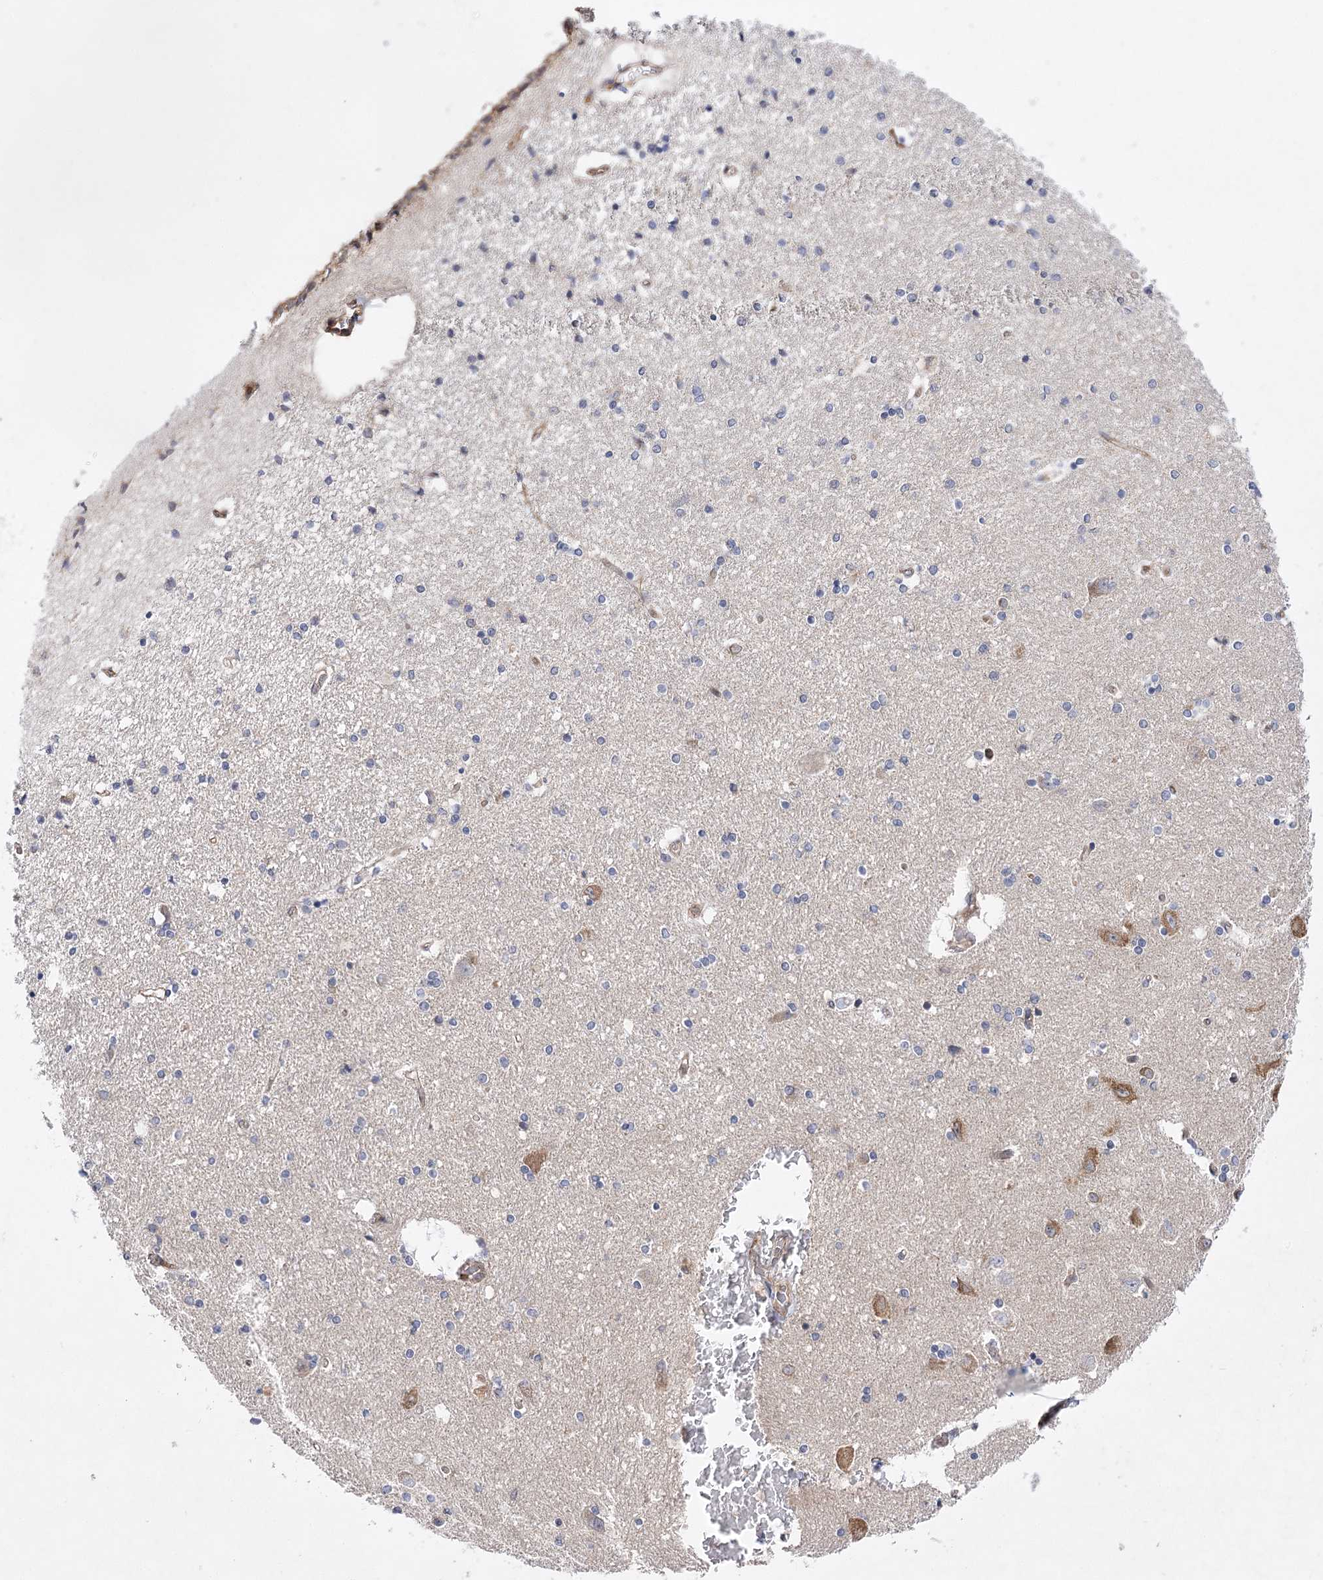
{"staining": {"intensity": "negative", "quantity": "none", "location": "none"}, "tissue": "hippocampus", "cell_type": "Glial cells", "image_type": "normal", "snomed": [{"axis": "morphology", "description": "Normal tissue, NOS"}, {"axis": "topography", "description": "Hippocampus"}], "caption": "This is an IHC photomicrograph of benign human hippocampus. There is no staining in glial cells.", "gene": "ARHGAP31", "patient": {"sex": "female", "age": 54}}